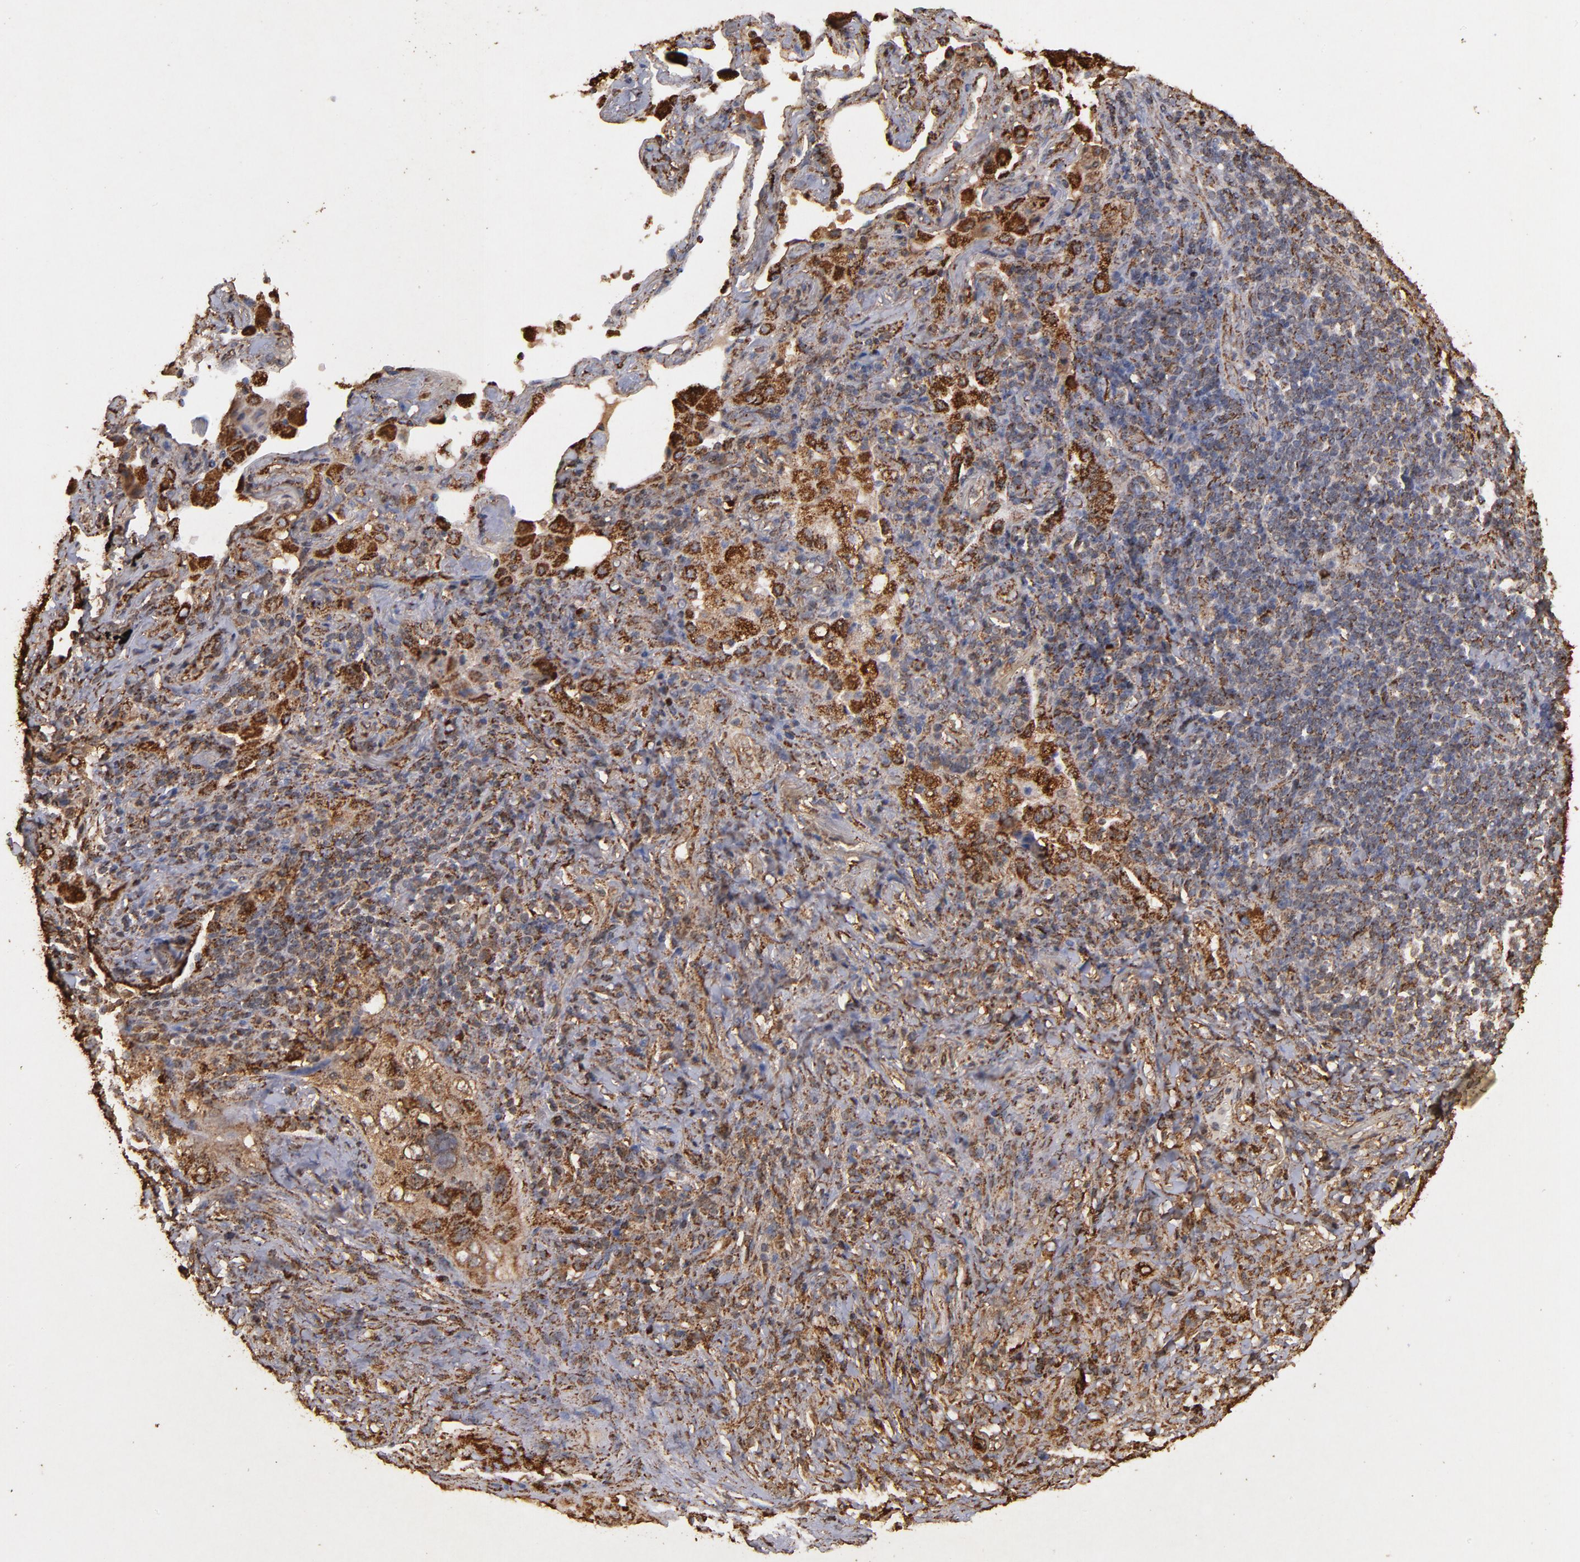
{"staining": {"intensity": "strong", "quantity": ">75%", "location": "cytoplasmic/membranous"}, "tissue": "lung cancer", "cell_type": "Tumor cells", "image_type": "cancer", "snomed": [{"axis": "morphology", "description": "Squamous cell carcinoma, NOS"}, {"axis": "topography", "description": "Lung"}], "caption": "This photomicrograph demonstrates immunohistochemistry (IHC) staining of lung cancer (squamous cell carcinoma), with high strong cytoplasmic/membranous staining in about >75% of tumor cells.", "gene": "SOD2", "patient": {"sex": "female", "age": 67}}